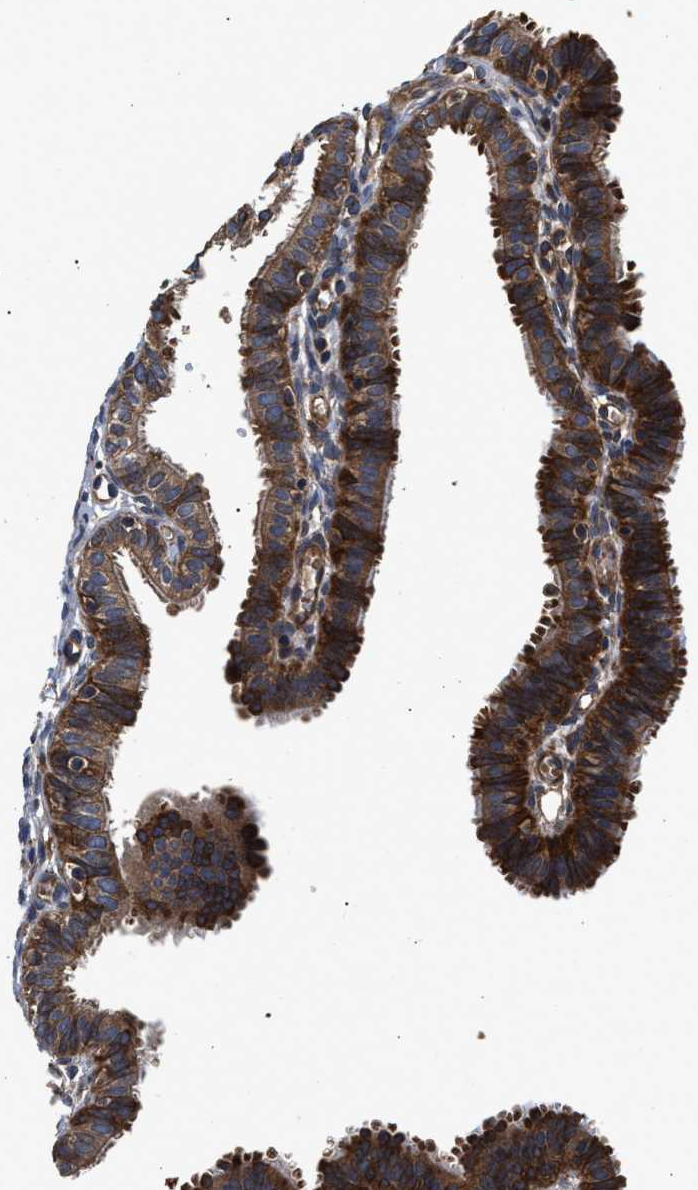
{"staining": {"intensity": "strong", "quantity": "25%-75%", "location": "cytoplasmic/membranous"}, "tissue": "fallopian tube", "cell_type": "Glandular cells", "image_type": "normal", "snomed": [{"axis": "morphology", "description": "Normal tissue, NOS"}, {"axis": "topography", "description": "Fallopian tube"}, {"axis": "topography", "description": "Placenta"}], "caption": "DAB (3,3'-diaminobenzidine) immunohistochemical staining of benign human fallopian tube exhibits strong cytoplasmic/membranous protein expression in approximately 25%-75% of glandular cells.", "gene": "NFKB2", "patient": {"sex": "female", "age": 34}}